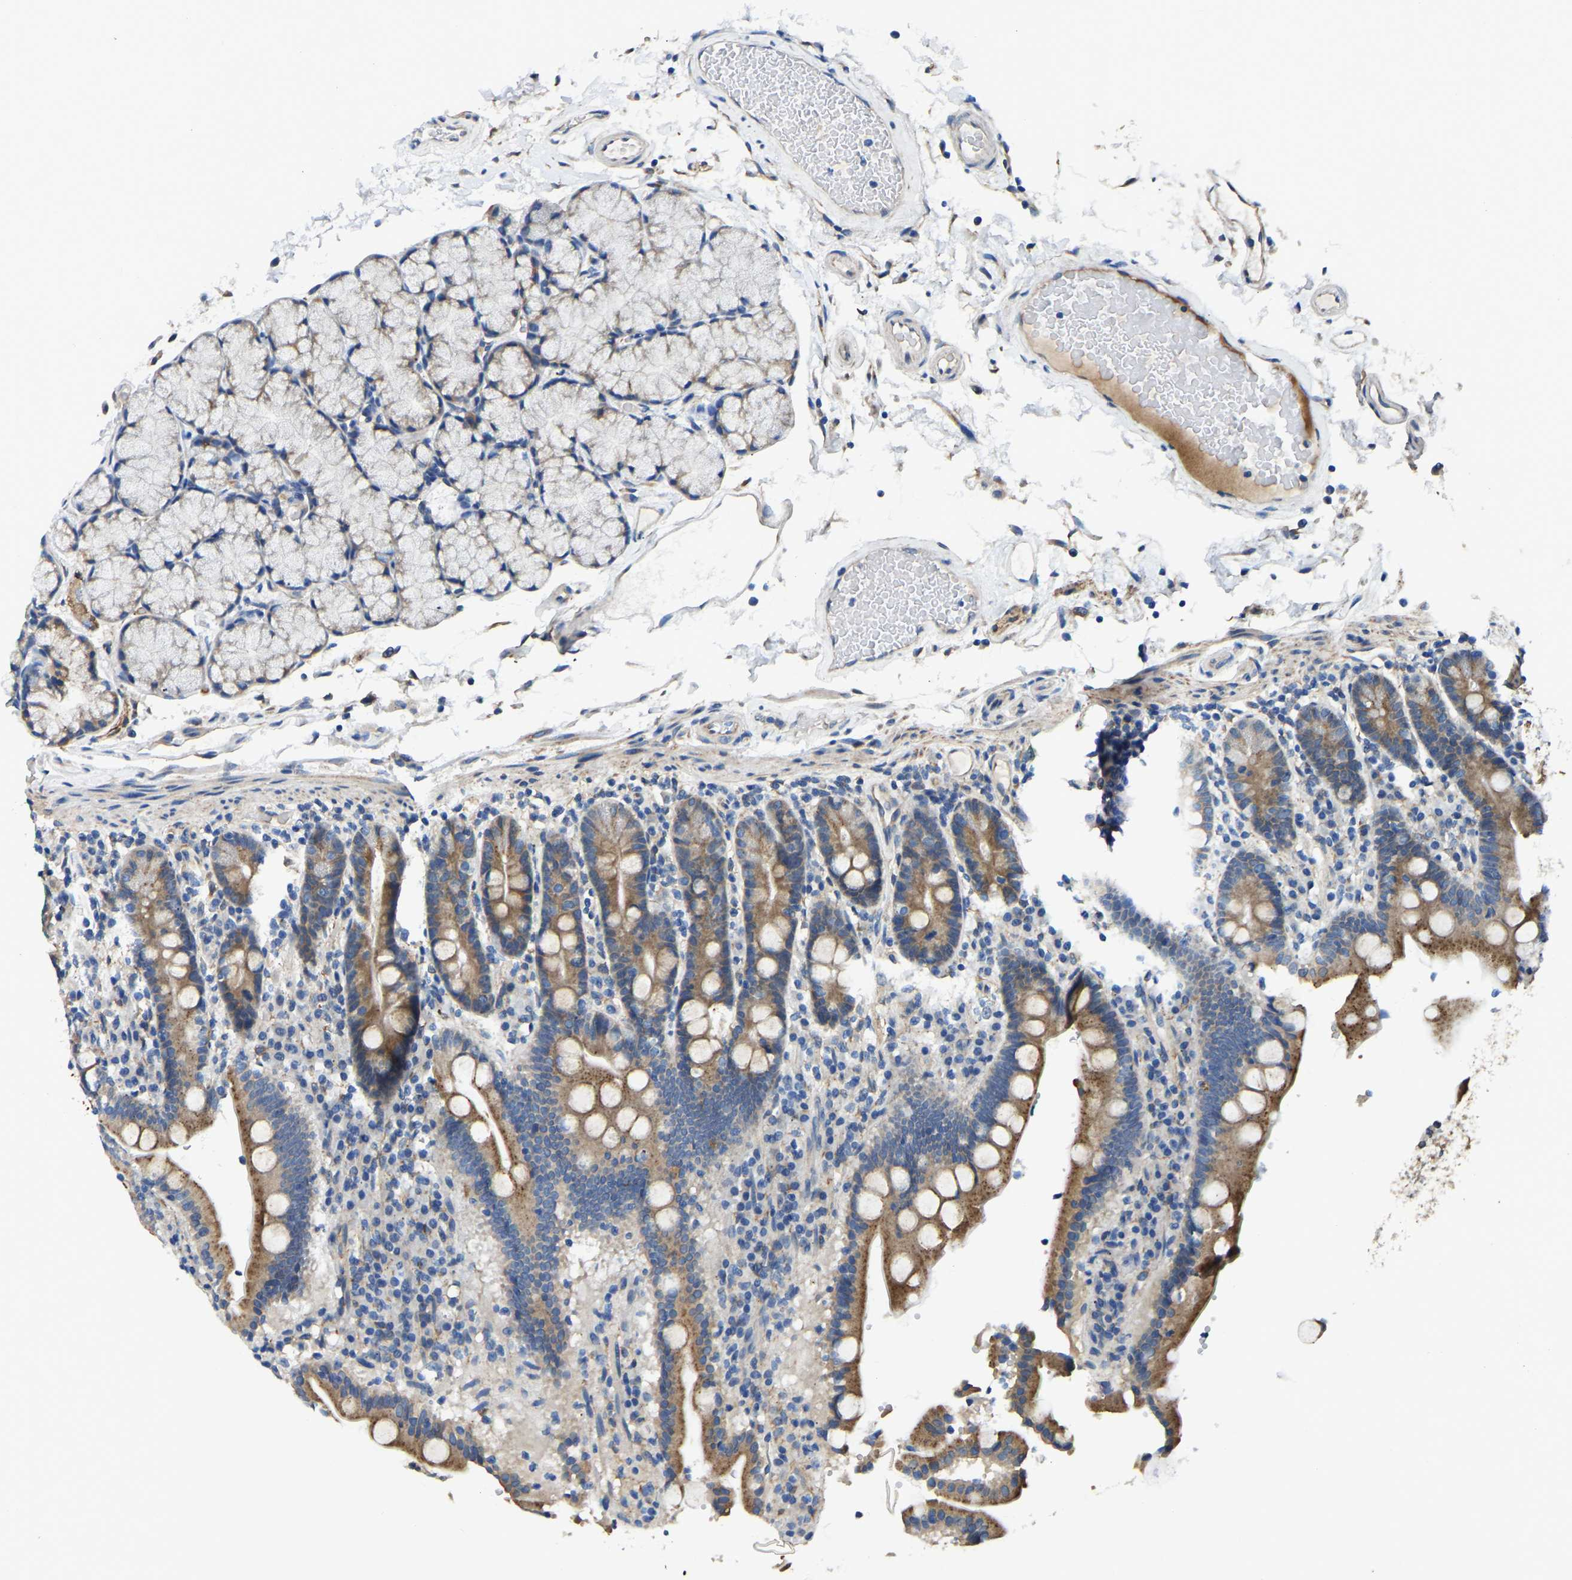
{"staining": {"intensity": "strong", "quantity": ">75%", "location": "cytoplasmic/membranous"}, "tissue": "duodenum", "cell_type": "Glandular cells", "image_type": "normal", "snomed": [{"axis": "morphology", "description": "Normal tissue, NOS"}, {"axis": "topography", "description": "Small intestine, NOS"}], "caption": "Duodenum stained for a protein shows strong cytoplasmic/membranous positivity in glandular cells. The staining was performed using DAB (3,3'-diaminobenzidine) to visualize the protein expression in brown, while the nuclei were stained in blue with hematoxylin (Magnification: 20x).", "gene": "ARL6IP5", "patient": {"sex": "female", "age": 71}}